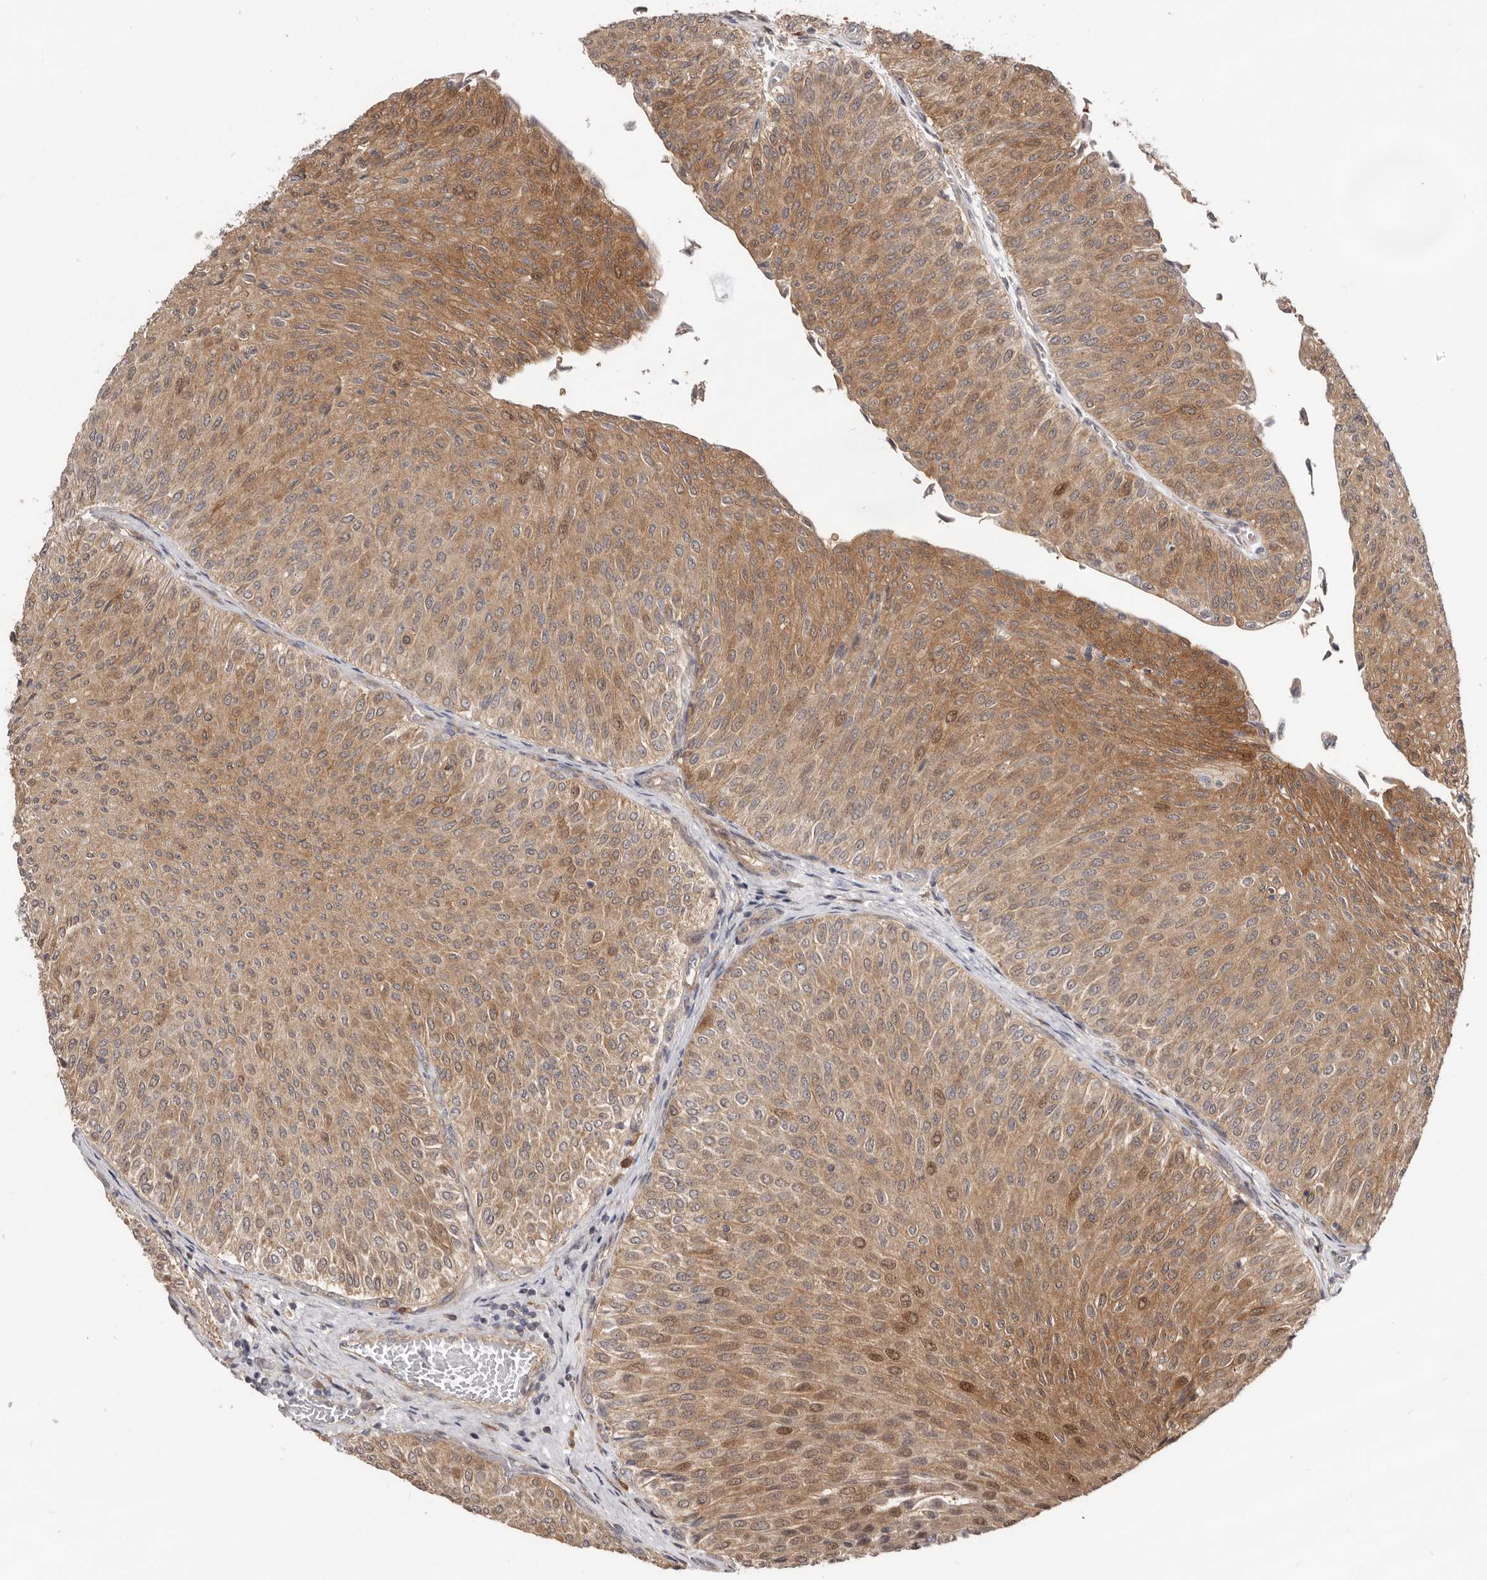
{"staining": {"intensity": "moderate", "quantity": ">75%", "location": "cytoplasmic/membranous,nuclear"}, "tissue": "urothelial cancer", "cell_type": "Tumor cells", "image_type": "cancer", "snomed": [{"axis": "morphology", "description": "Urothelial carcinoma, Low grade"}, {"axis": "topography", "description": "Urinary bladder"}], "caption": "Immunohistochemistry (DAB (3,3'-diaminobenzidine)) staining of urothelial cancer displays moderate cytoplasmic/membranous and nuclear protein staining in about >75% of tumor cells.", "gene": "GPATCH4", "patient": {"sex": "male", "age": 78}}